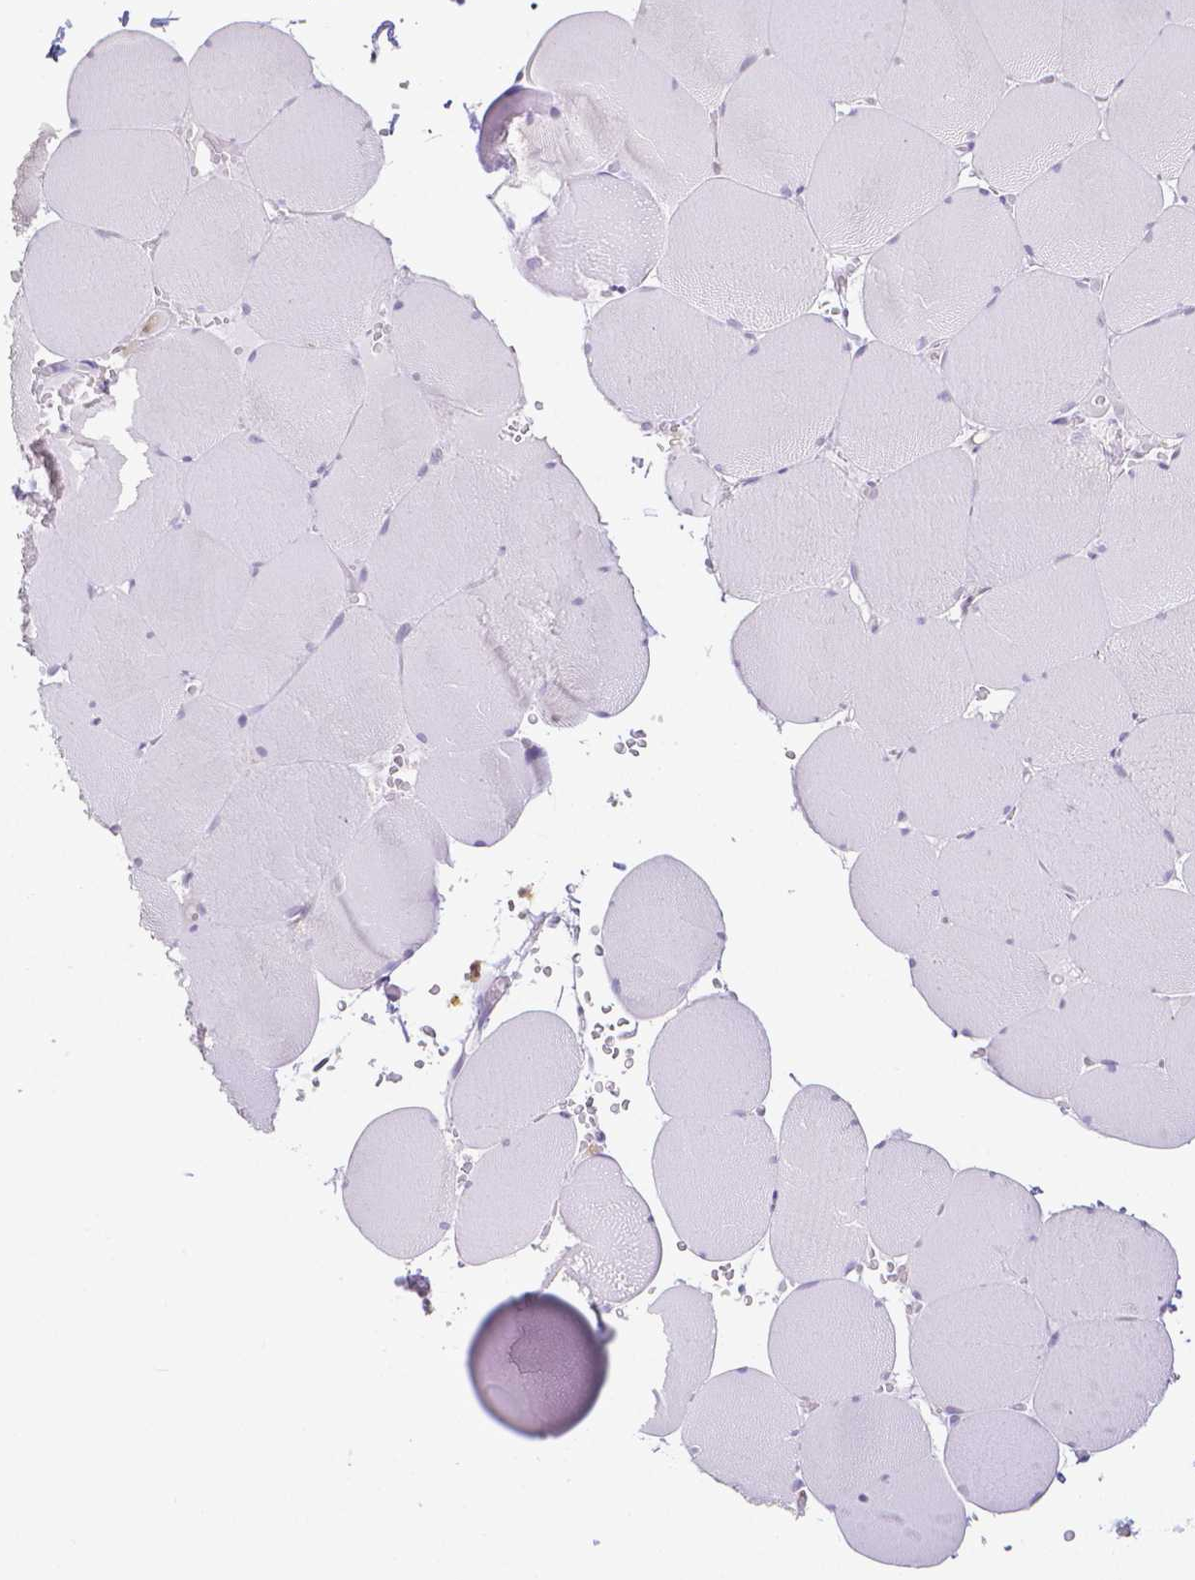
{"staining": {"intensity": "negative", "quantity": "none", "location": "none"}, "tissue": "skeletal muscle", "cell_type": "Myocytes", "image_type": "normal", "snomed": [{"axis": "morphology", "description": "Normal tissue, NOS"}, {"axis": "topography", "description": "Skeletal muscle"}, {"axis": "topography", "description": "Head-Neck"}], "caption": "This image is of normal skeletal muscle stained with IHC to label a protein in brown with the nuclei are counter-stained blue. There is no staining in myocytes. (DAB immunohistochemistry (IHC) with hematoxylin counter stain).", "gene": "COTL1", "patient": {"sex": "male", "age": 66}}